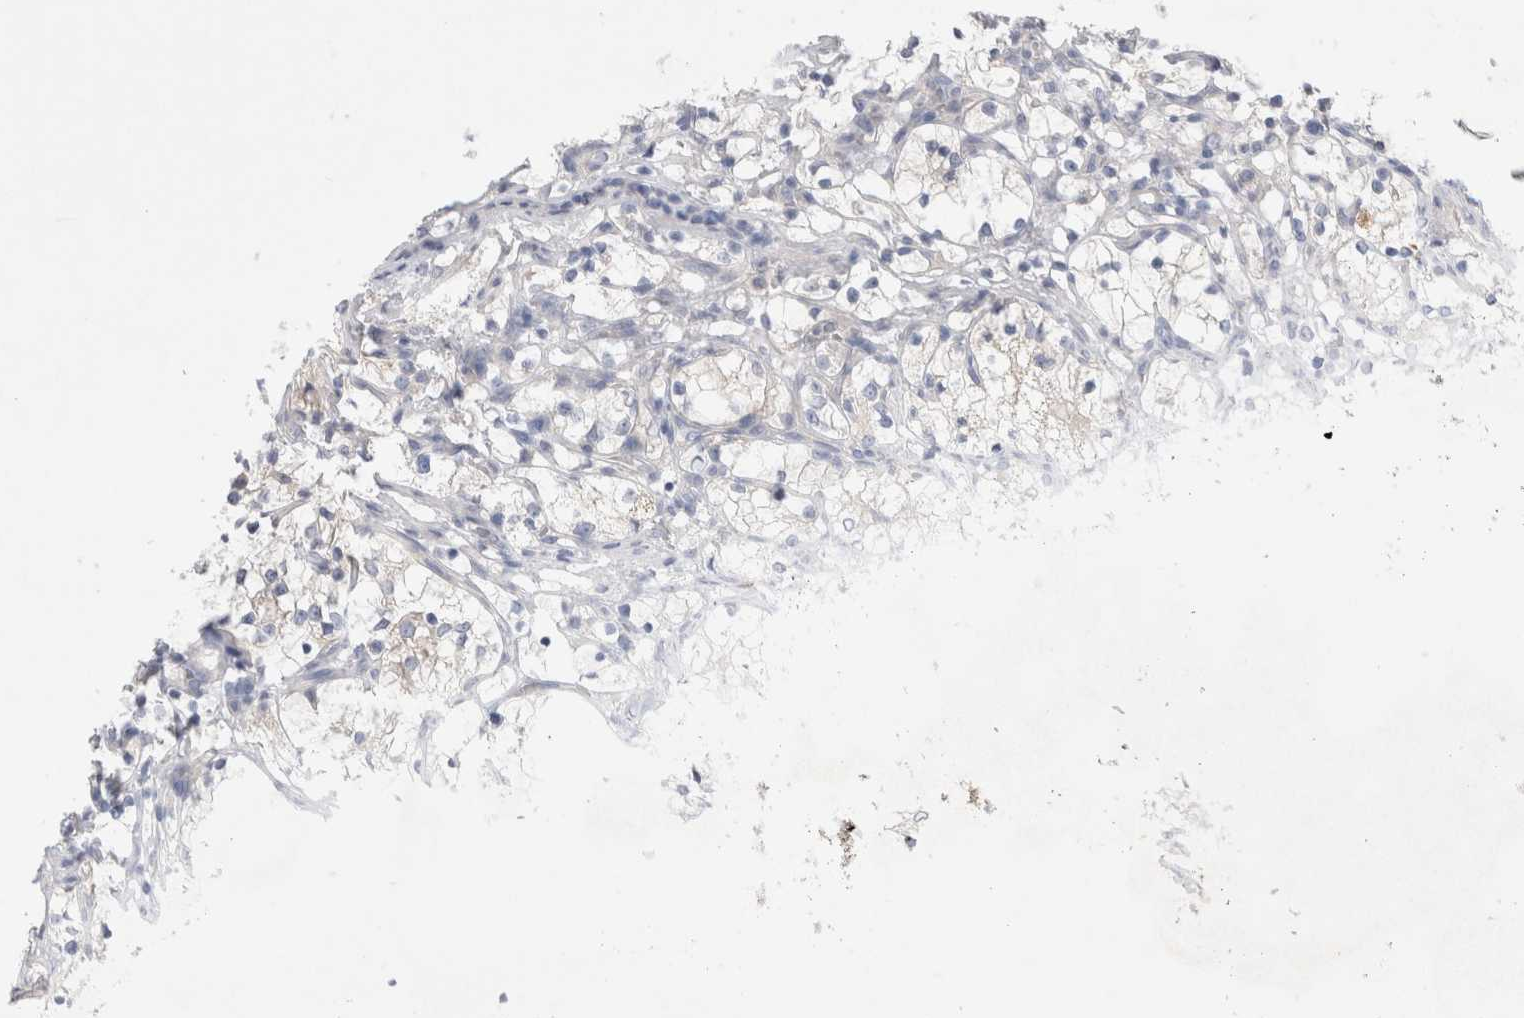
{"staining": {"intensity": "negative", "quantity": "none", "location": "none"}, "tissue": "renal cancer", "cell_type": "Tumor cells", "image_type": "cancer", "snomed": [{"axis": "morphology", "description": "Adenocarcinoma, NOS"}, {"axis": "topography", "description": "Kidney"}], "caption": "This micrograph is of adenocarcinoma (renal) stained with immunohistochemistry to label a protein in brown with the nuclei are counter-stained blue. There is no staining in tumor cells.", "gene": "RBM12B", "patient": {"sex": "female", "age": 69}}